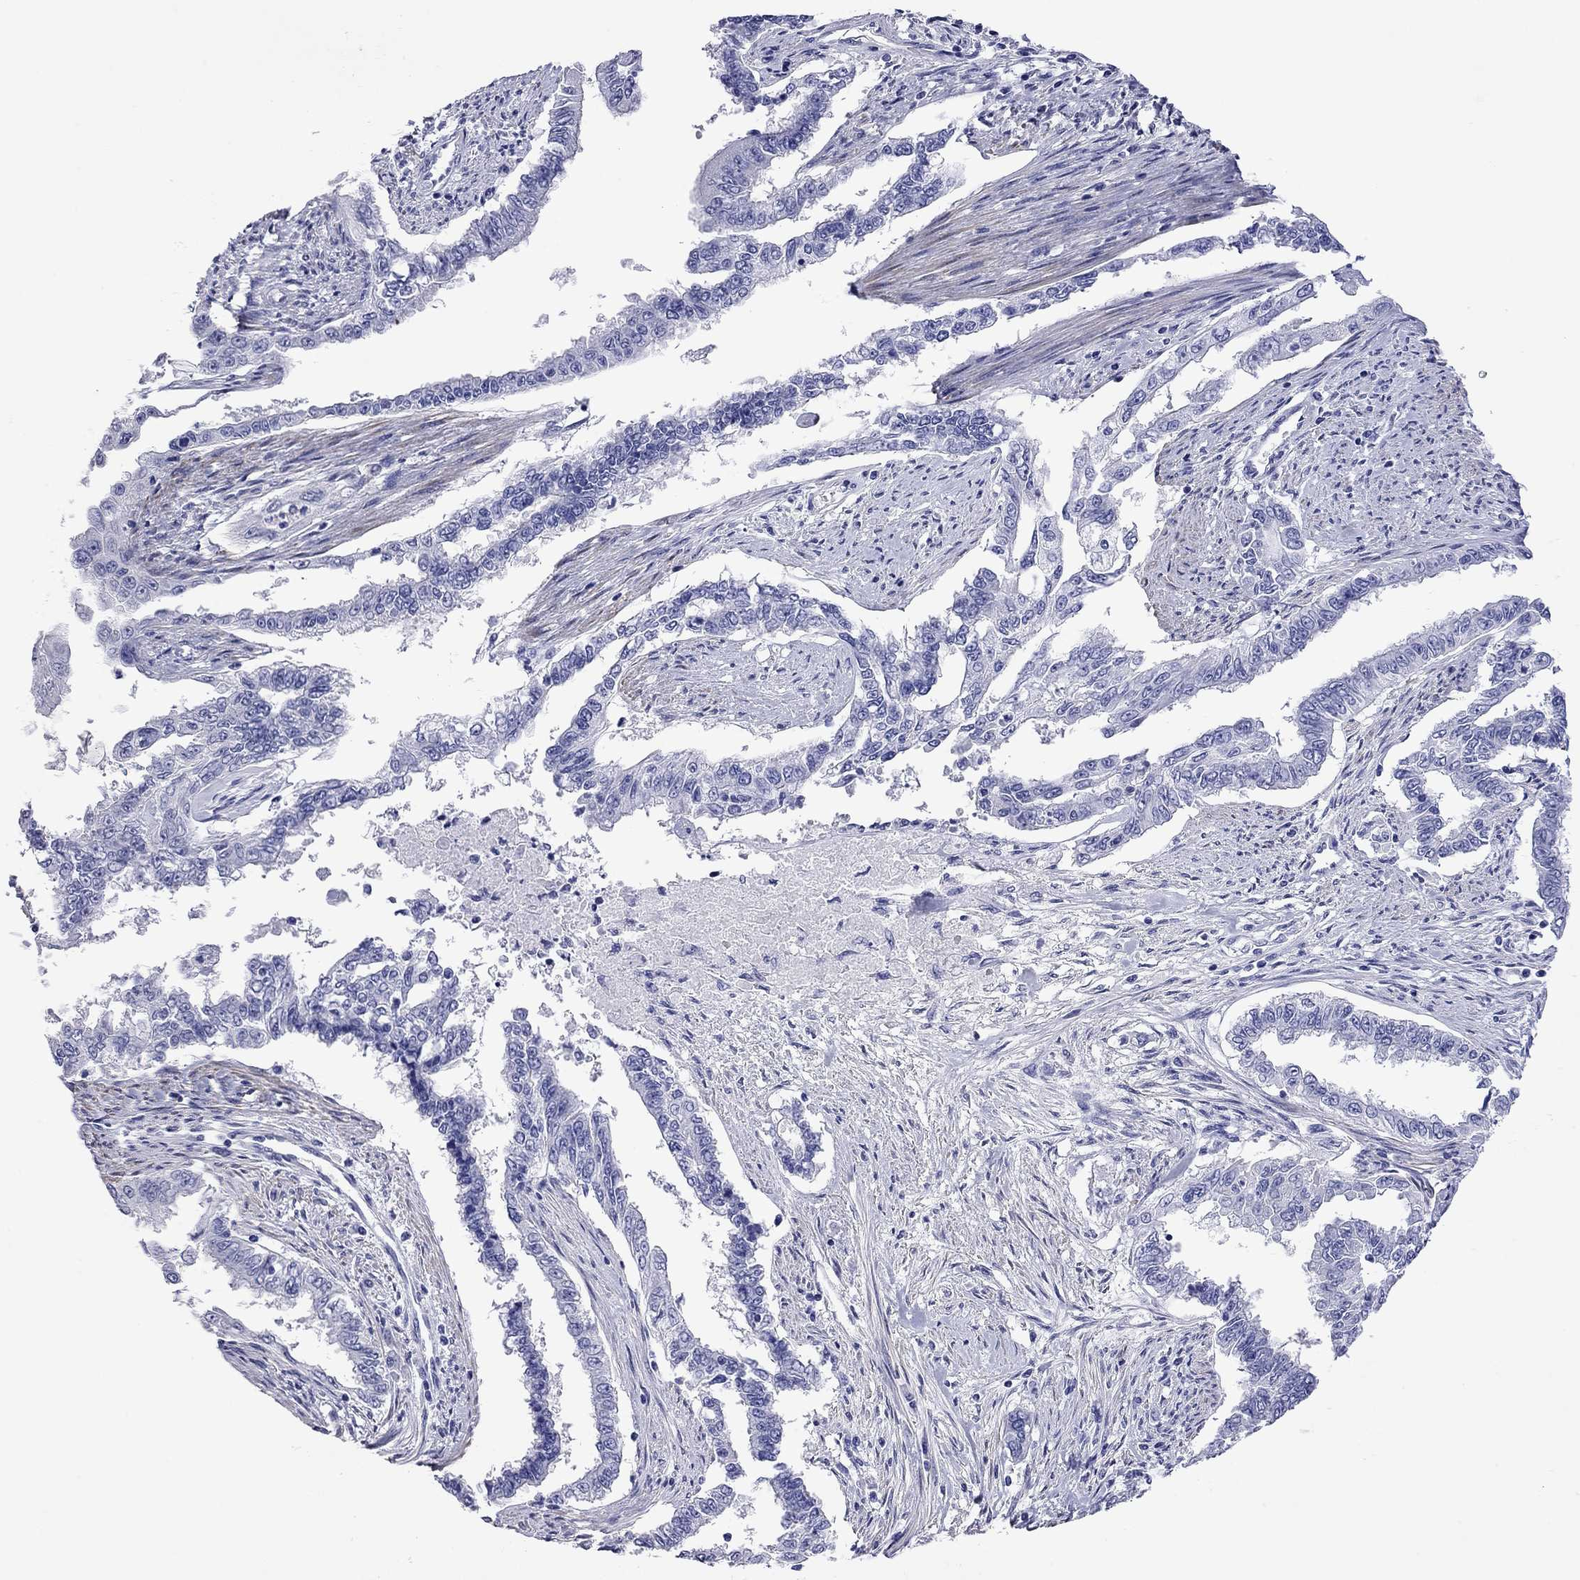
{"staining": {"intensity": "negative", "quantity": "none", "location": "none"}, "tissue": "endometrial cancer", "cell_type": "Tumor cells", "image_type": "cancer", "snomed": [{"axis": "morphology", "description": "Adenocarcinoma, NOS"}, {"axis": "topography", "description": "Uterus"}], "caption": "Adenocarcinoma (endometrial) stained for a protein using immunohistochemistry reveals no positivity tumor cells.", "gene": "KIAA2012", "patient": {"sex": "female", "age": 59}}